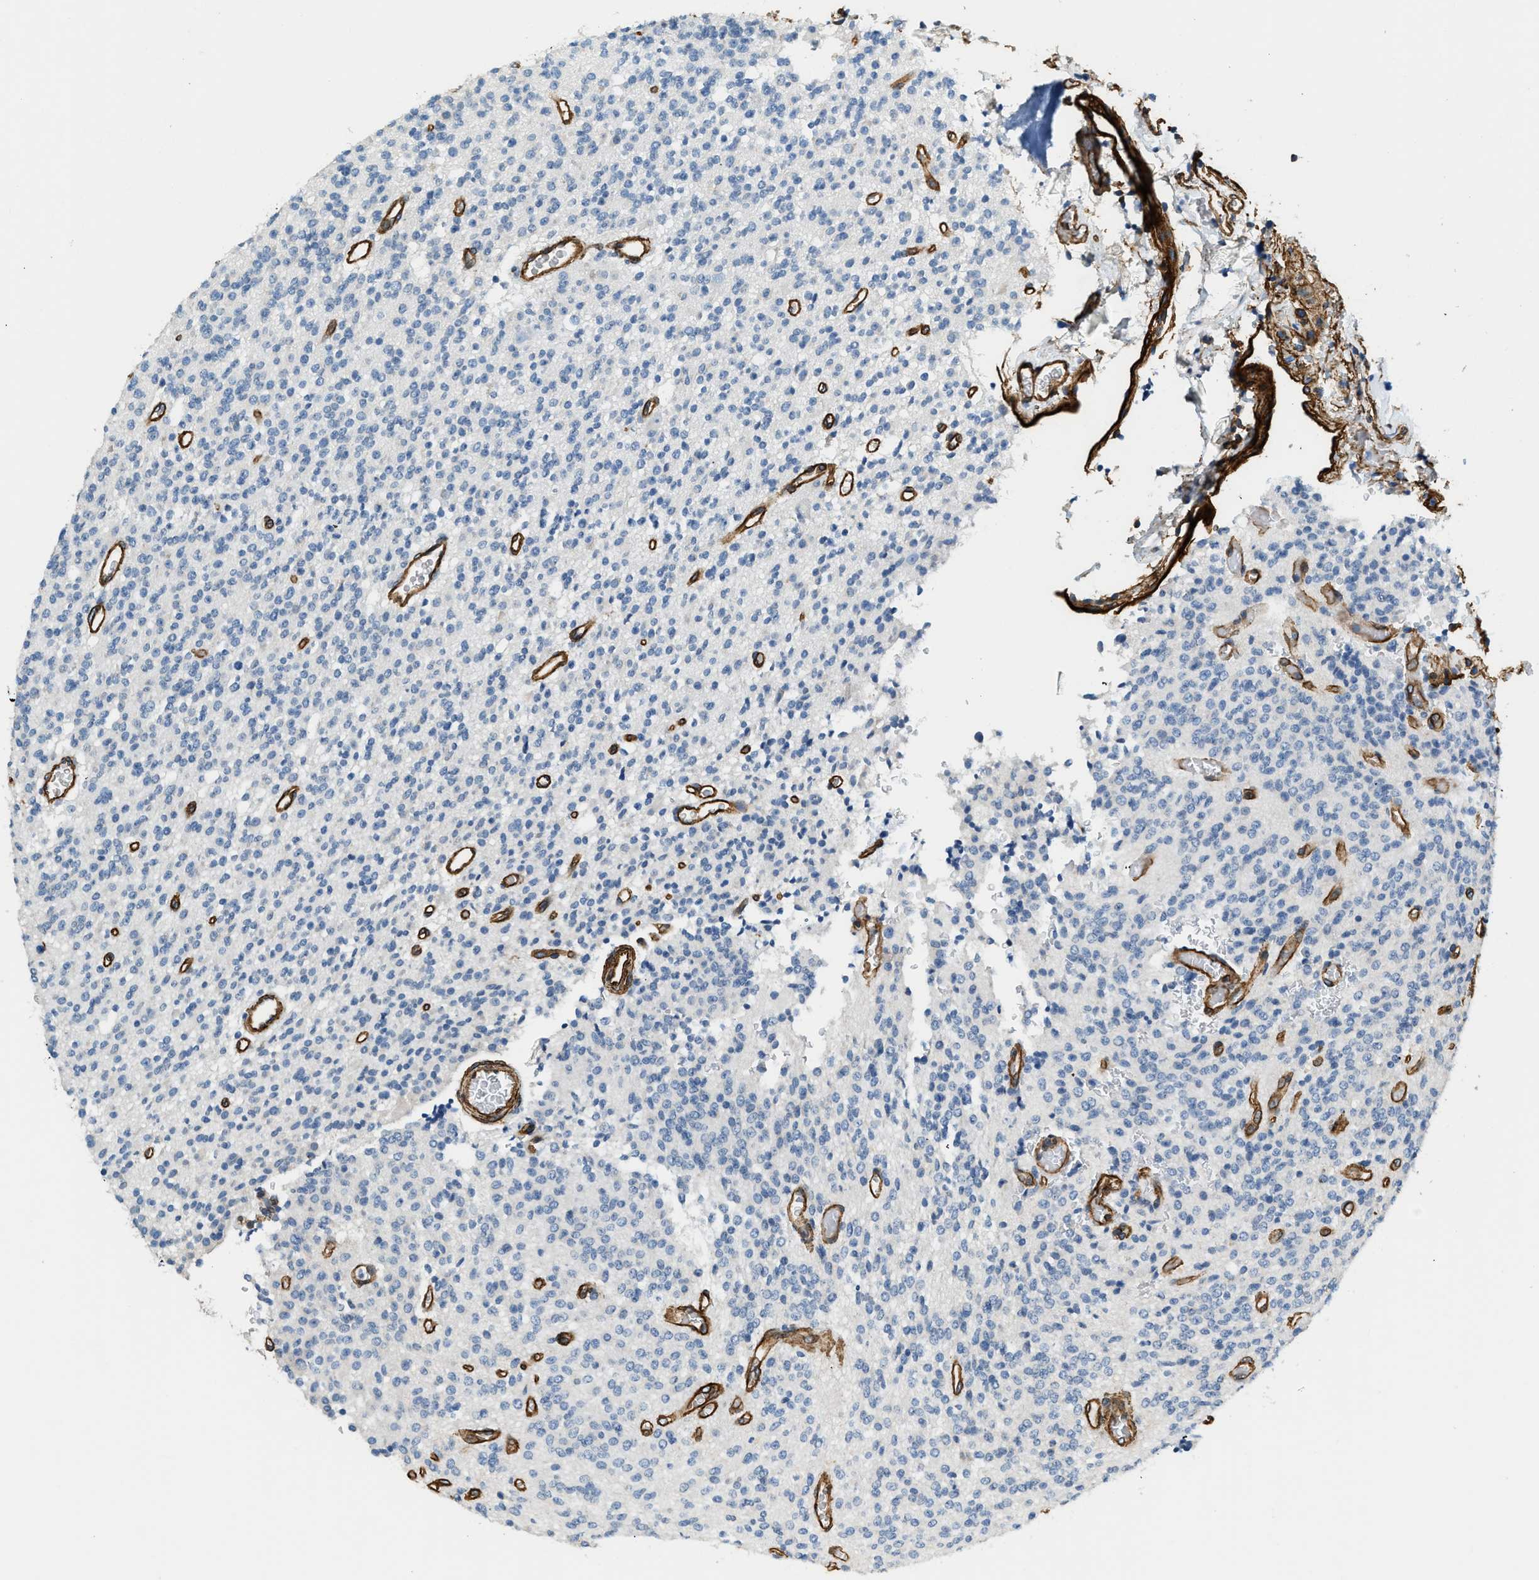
{"staining": {"intensity": "negative", "quantity": "none", "location": "none"}, "tissue": "glioma", "cell_type": "Tumor cells", "image_type": "cancer", "snomed": [{"axis": "morphology", "description": "Glioma, malignant, High grade"}, {"axis": "topography", "description": "Brain"}], "caption": "IHC image of malignant glioma (high-grade) stained for a protein (brown), which reveals no staining in tumor cells.", "gene": "TMEM43", "patient": {"sex": "male", "age": 34}}